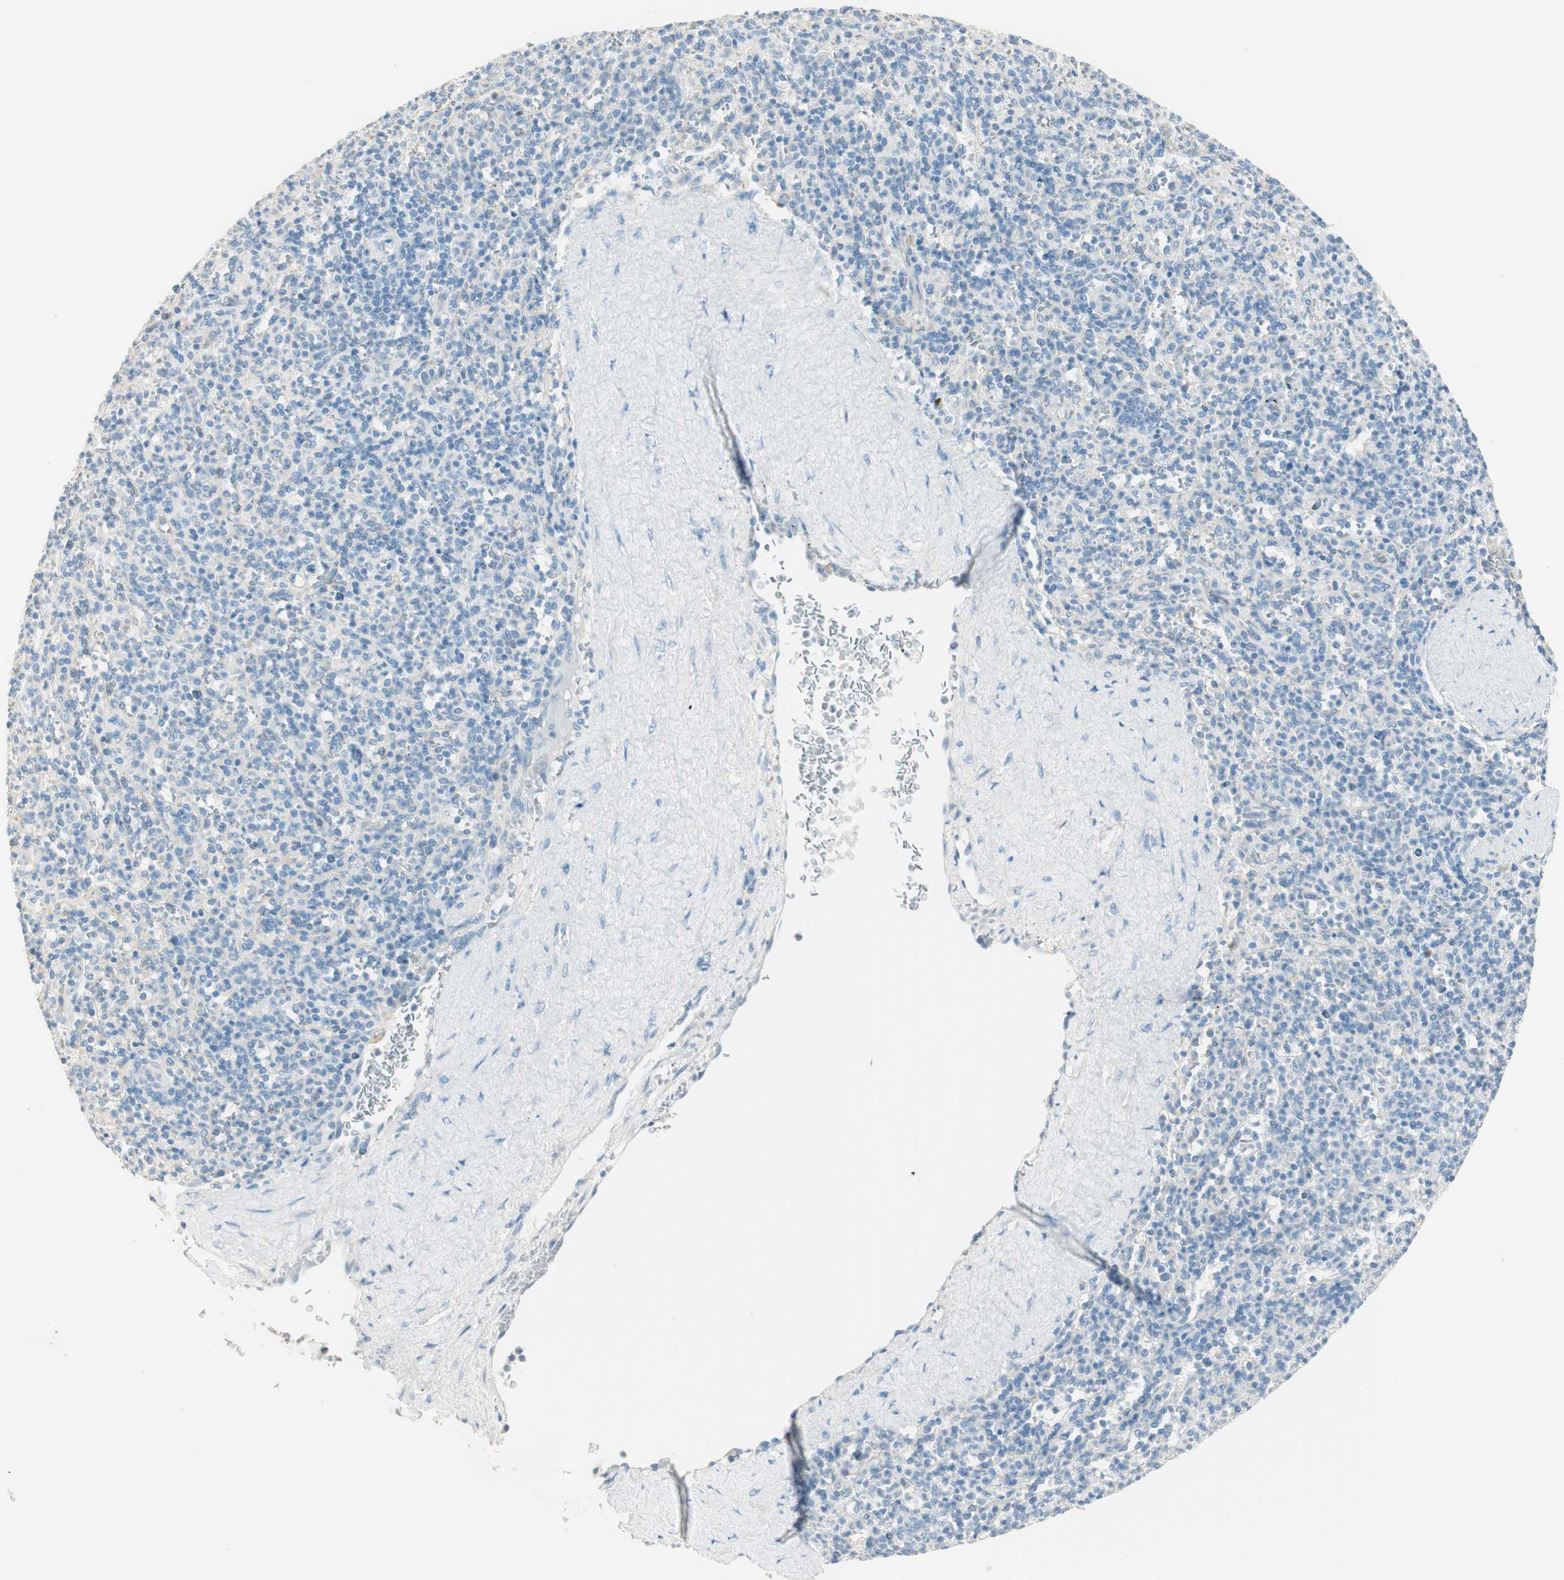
{"staining": {"intensity": "negative", "quantity": "none", "location": "none"}, "tissue": "spleen", "cell_type": "Cells in red pulp", "image_type": "normal", "snomed": [{"axis": "morphology", "description": "Normal tissue, NOS"}, {"axis": "topography", "description": "Spleen"}], "caption": "Immunohistochemistry photomicrograph of benign spleen: spleen stained with DAB displays no significant protein staining in cells in red pulp. The staining was performed using DAB to visualize the protein expression in brown, while the nuclei were stained in blue with hematoxylin (Magnification: 20x).", "gene": "HPGD", "patient": {"sex": "male", "age": 36}}